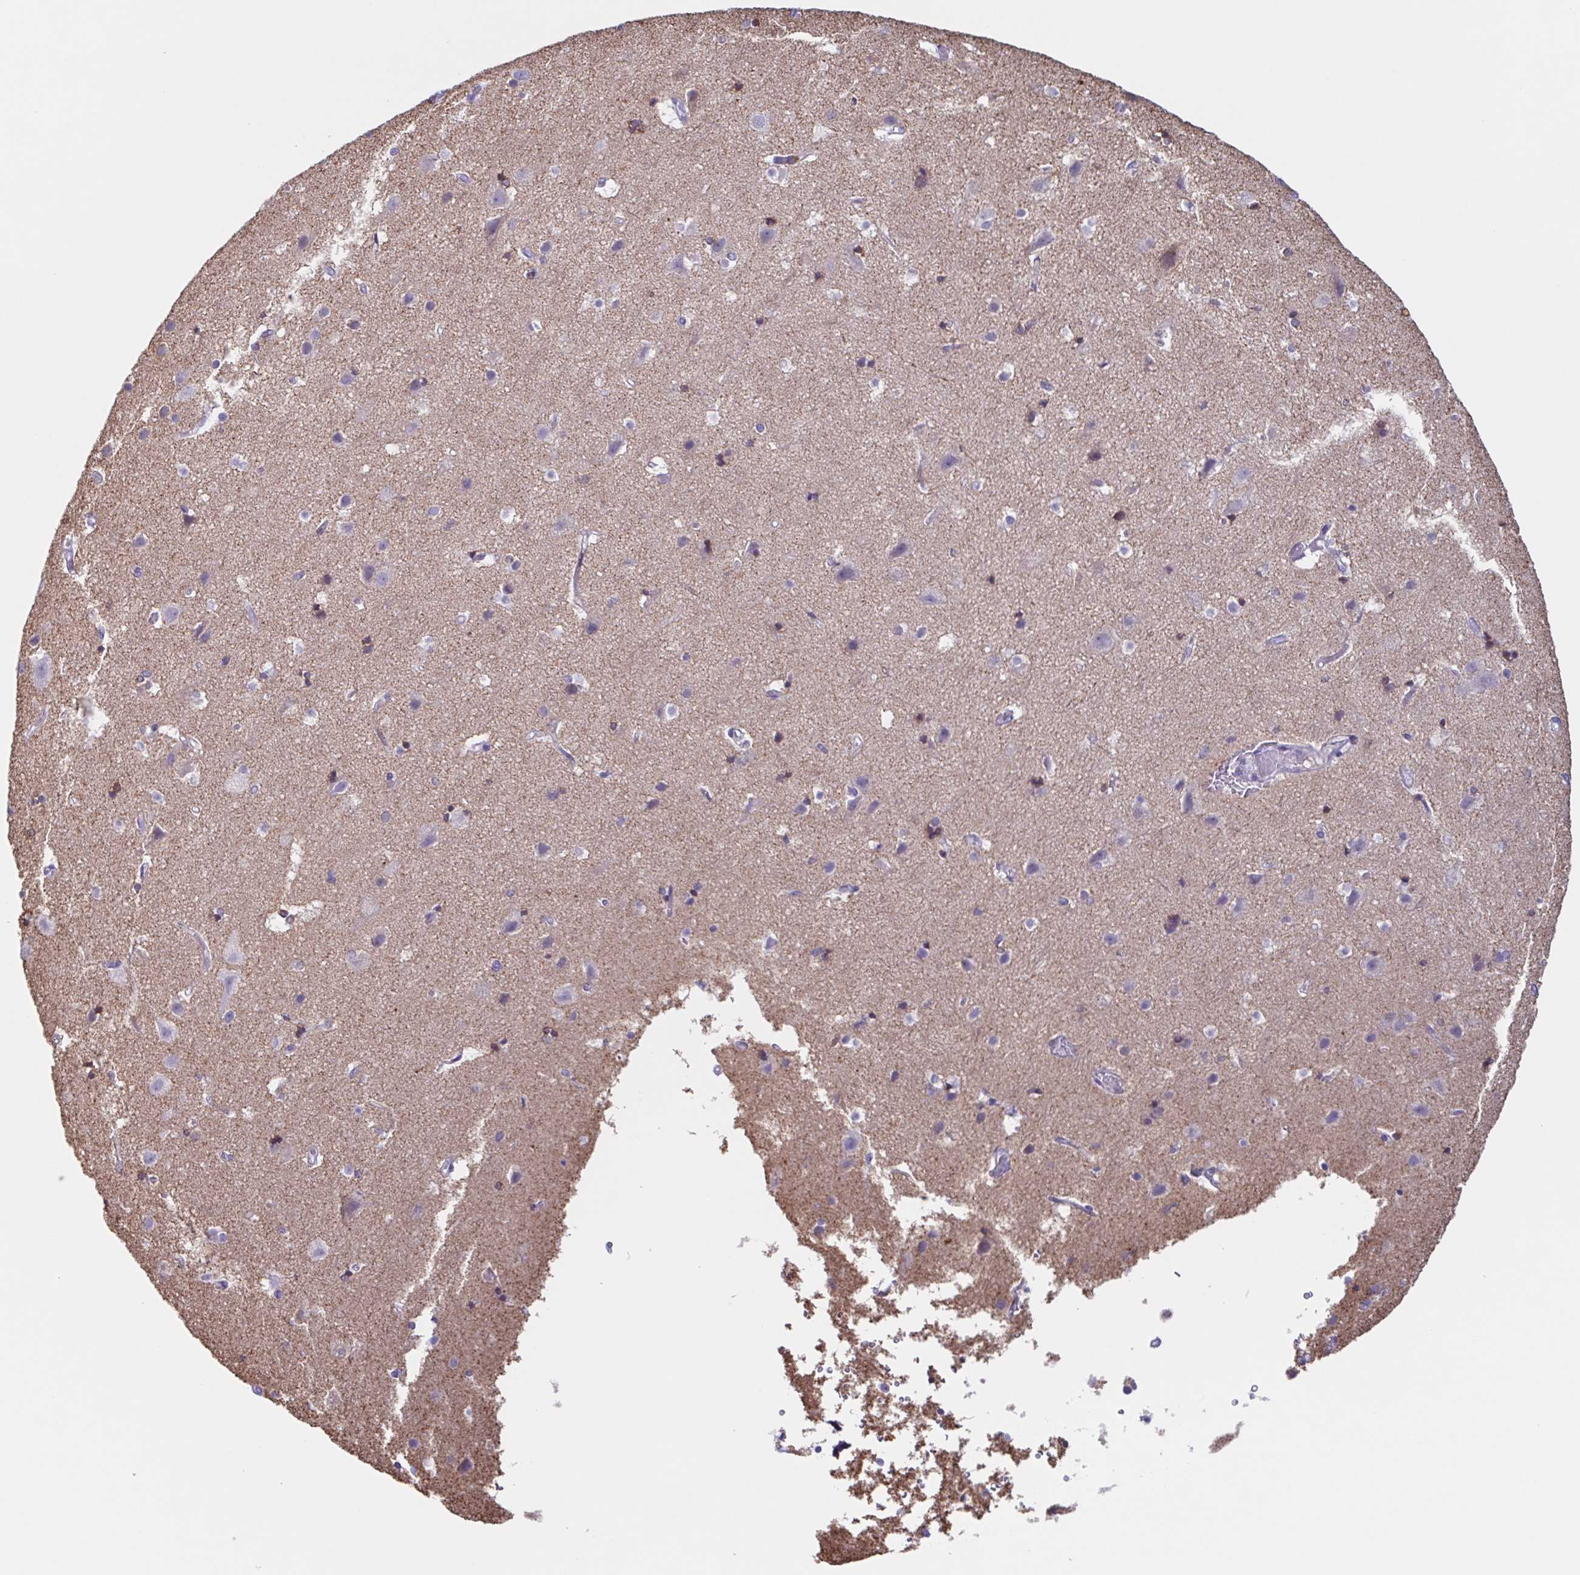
{"staining": {"intensity": "weak", "quantity": "25%-75%", "location": "cytoplasmic/membranous"}, "tissue": "cerebral cortex", "cell_type": "Endothelial cells", "image_type": "normal", "snomed": [{"axis": "morphology", "description": "Normal tissue, NOS"}, {"axis": "topography", "description": "Cerebral cortex"}], "caption": "Immunohistochemistry (IHC) (DAB (3,3'-diaminobenzidine)) staining of normal human cerebral cortex reveals weak cytoplasmic/membranous protein positivity in approximately 25%-75% of endothelial cells. Nuclei are stained in blue.", "gene": "TPD52", "patient": {"sex": "female", "age": 52}}